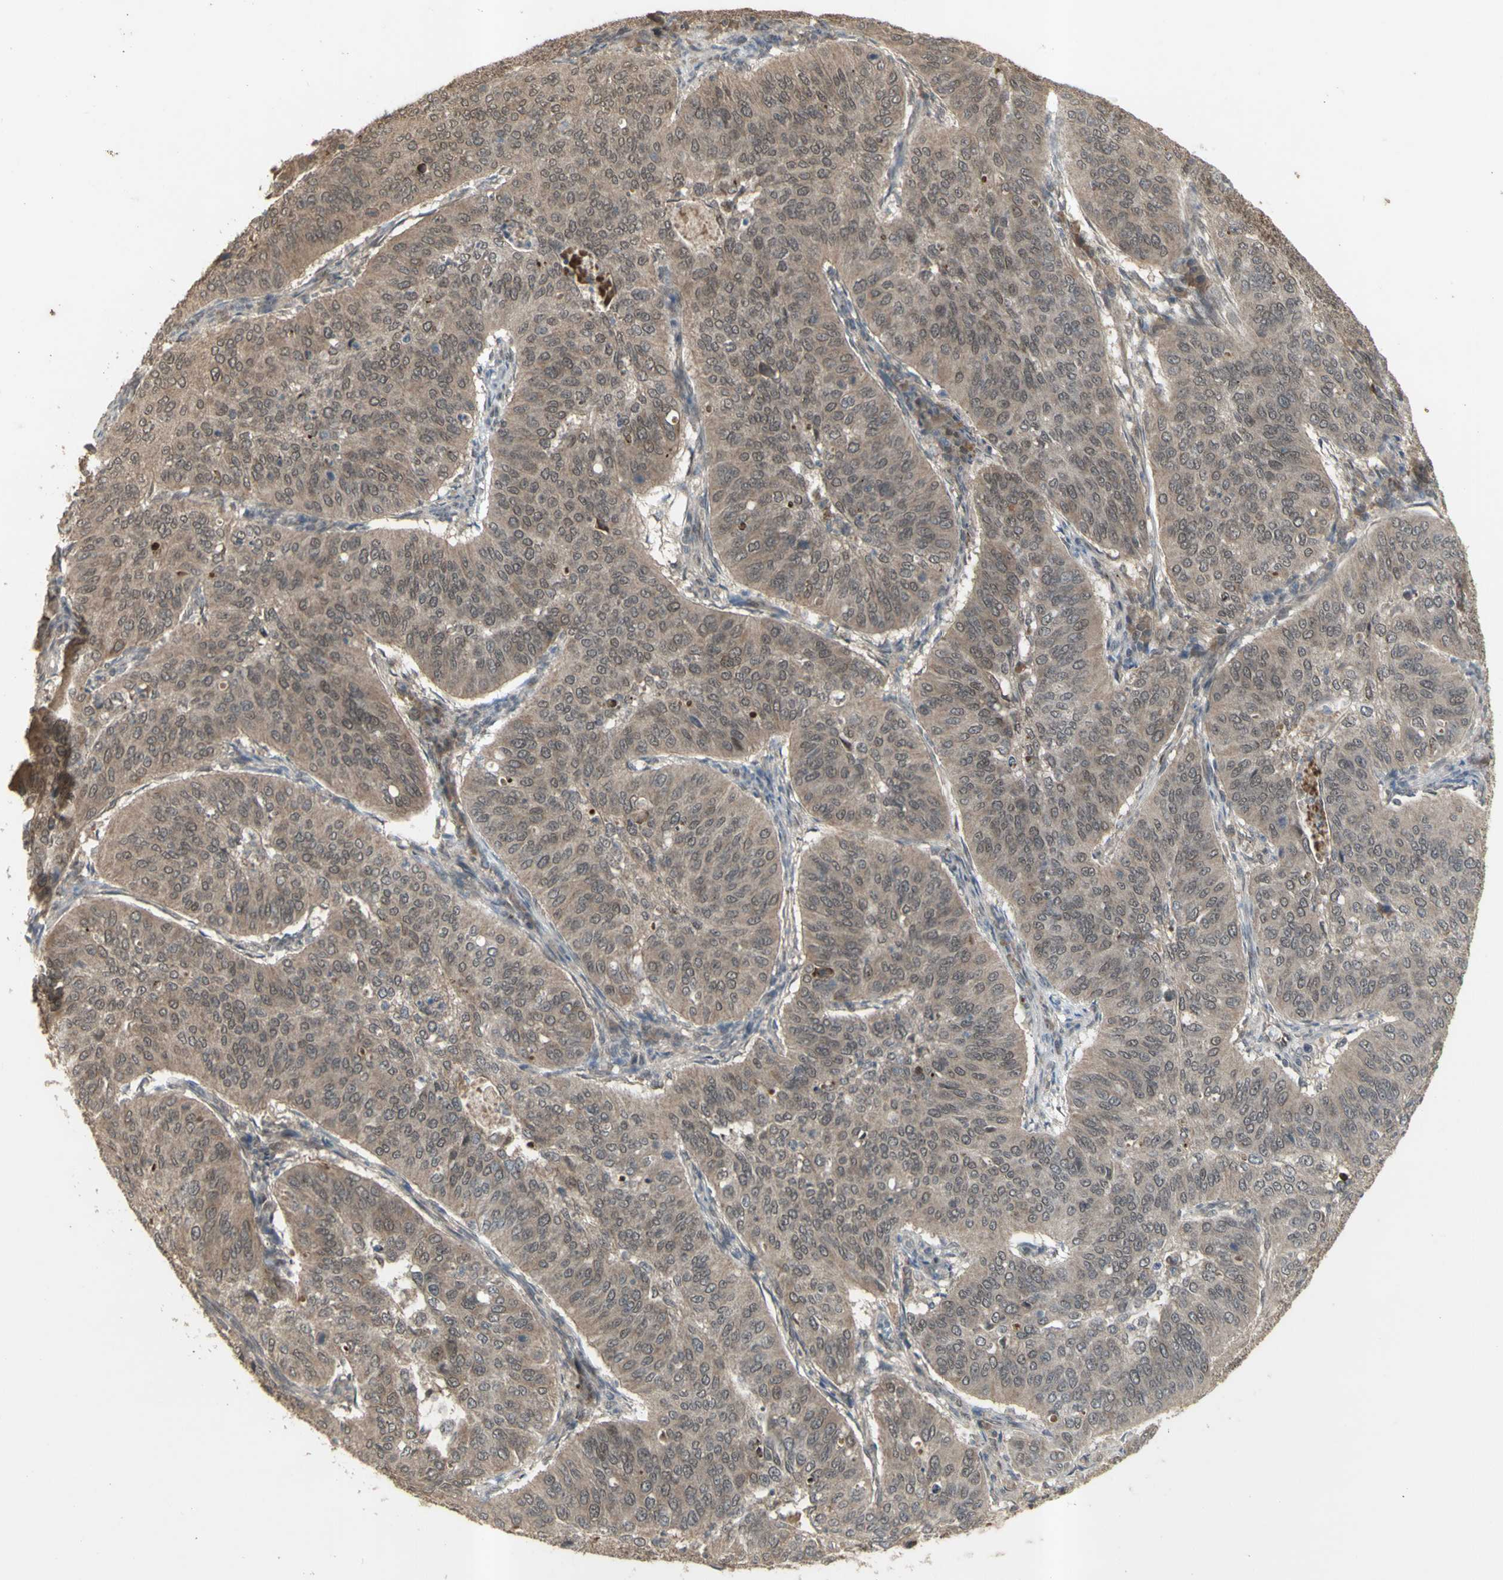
{"staining": {"intensity": "weak", "quantity": ">75%", "location": "cytoplasmic/membranous,nuclear"}, "tissue": "cervical cancer", "cell_type": "Tumor cells", "image_type": "cancer", "snomed": [{"axis": "morphology", "description": "Normal tissue, NOS"}, {"axis": "morphology", "description": "Squamous cell carcinoma, NOS"}, {"axis": "topography", "description": "Cervix"}], "caption": "IHC micrograph of neoplastic tissue: human cervical cancer stained using IHC displays low levels of weak protein expression localized specifically in the cytoplasmic/membranous and nuclear of tumor cells, appearing as a cytoplasmic/membranous and nuclear brown color.", "gene": "ALOX12", "patient": {"sex": "female", "age": 39}}